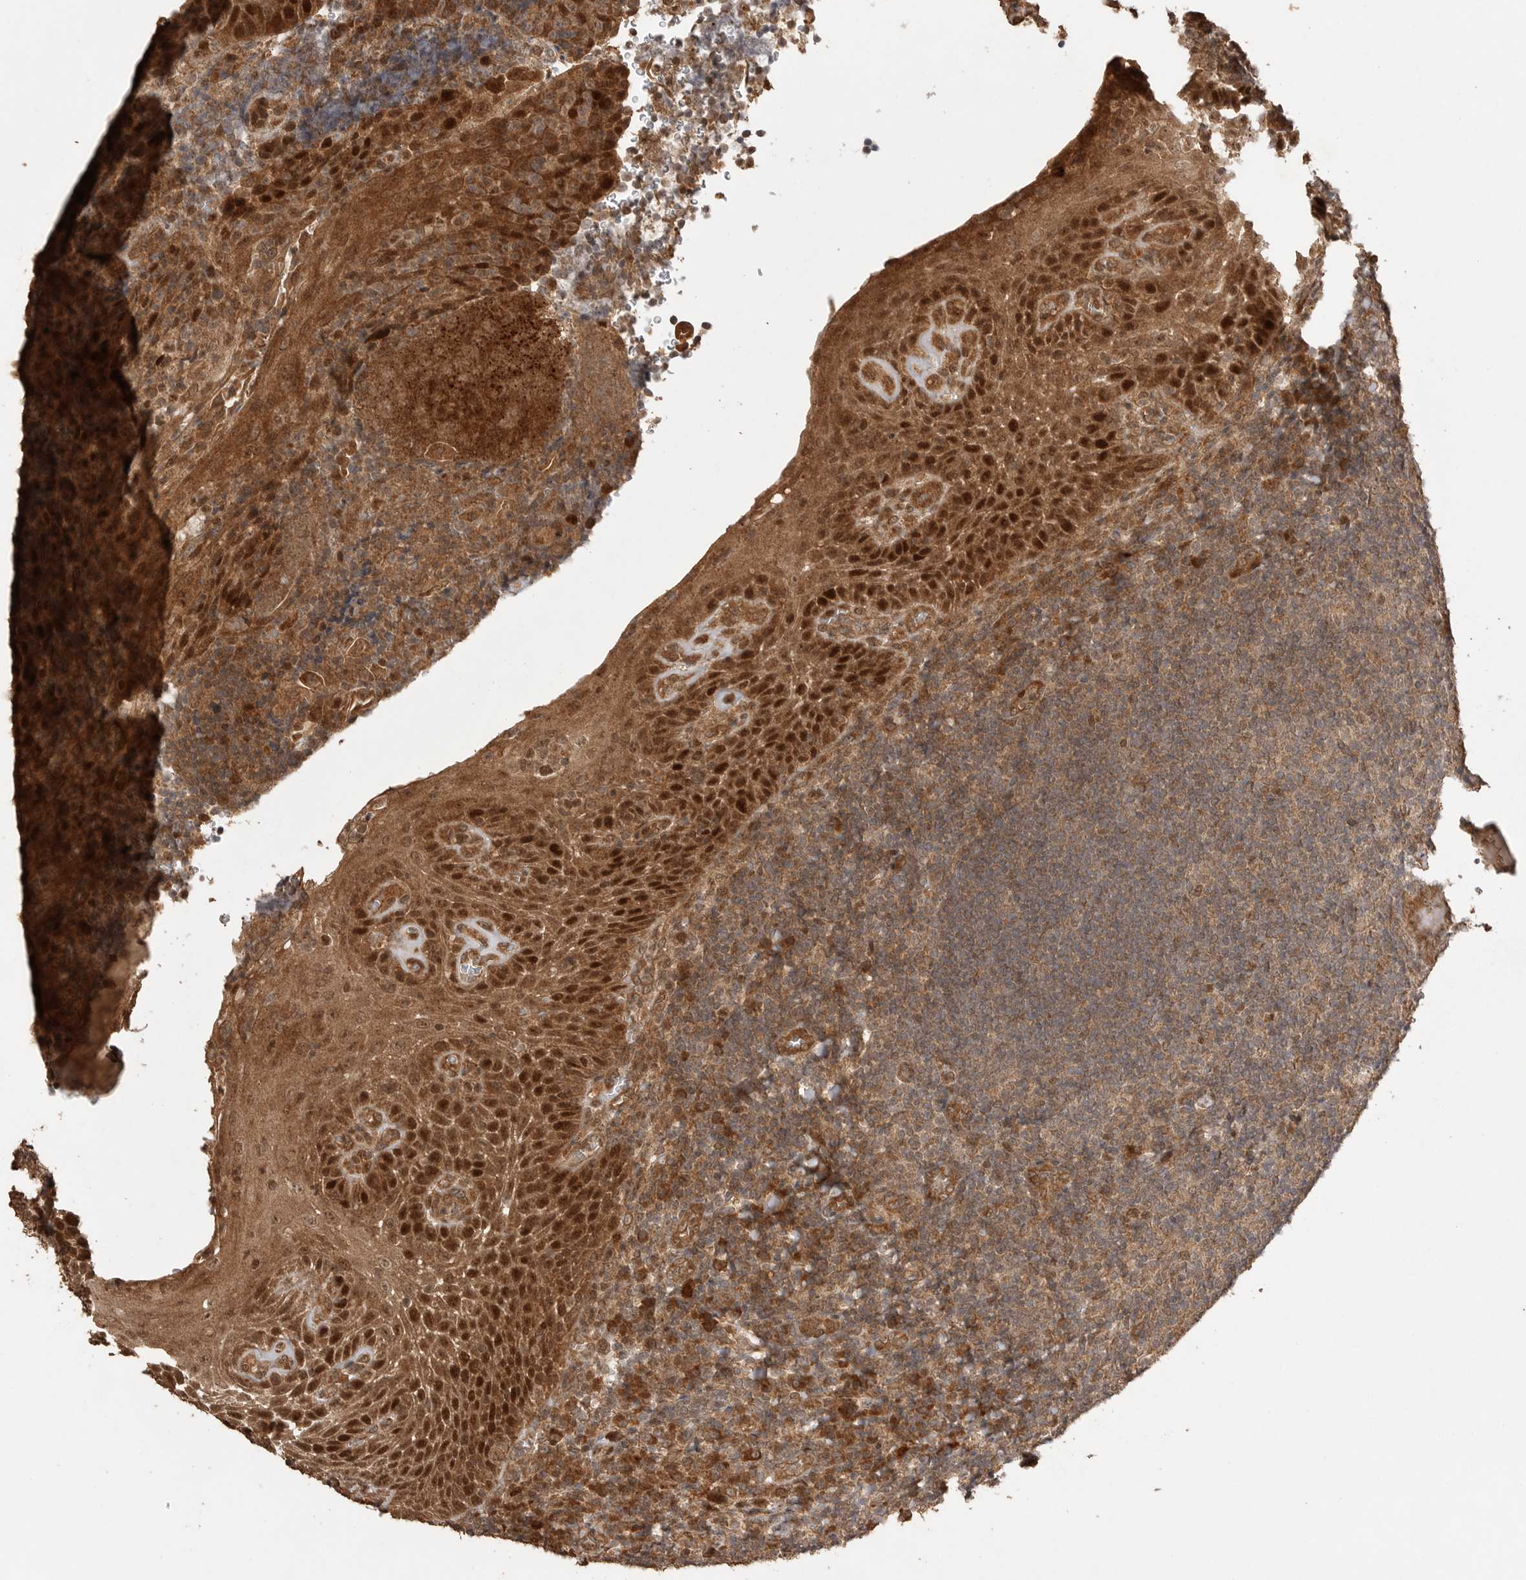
{"staining": {"intensity": "moderate", "quantity": ">75%", "location": "cytoplasmic/membranous,nuclear"}, "tissue": "tonsil", "cell_type": "Germinal center cells", "image_type": "normal", "snomed": [{"axis": "morphology", "description": "Normal tissue, NOS"}, {"axis": "topography", "description": "Tonsil"}], "caption": "Immunohistochemical staining of normal tonsil reveals moderate cytoplasmic/membranous,nuclear protein positivity in about >75% of germinal center cells.", "gene": "BOC", "patient": {"sex": "male", "age": 37}}